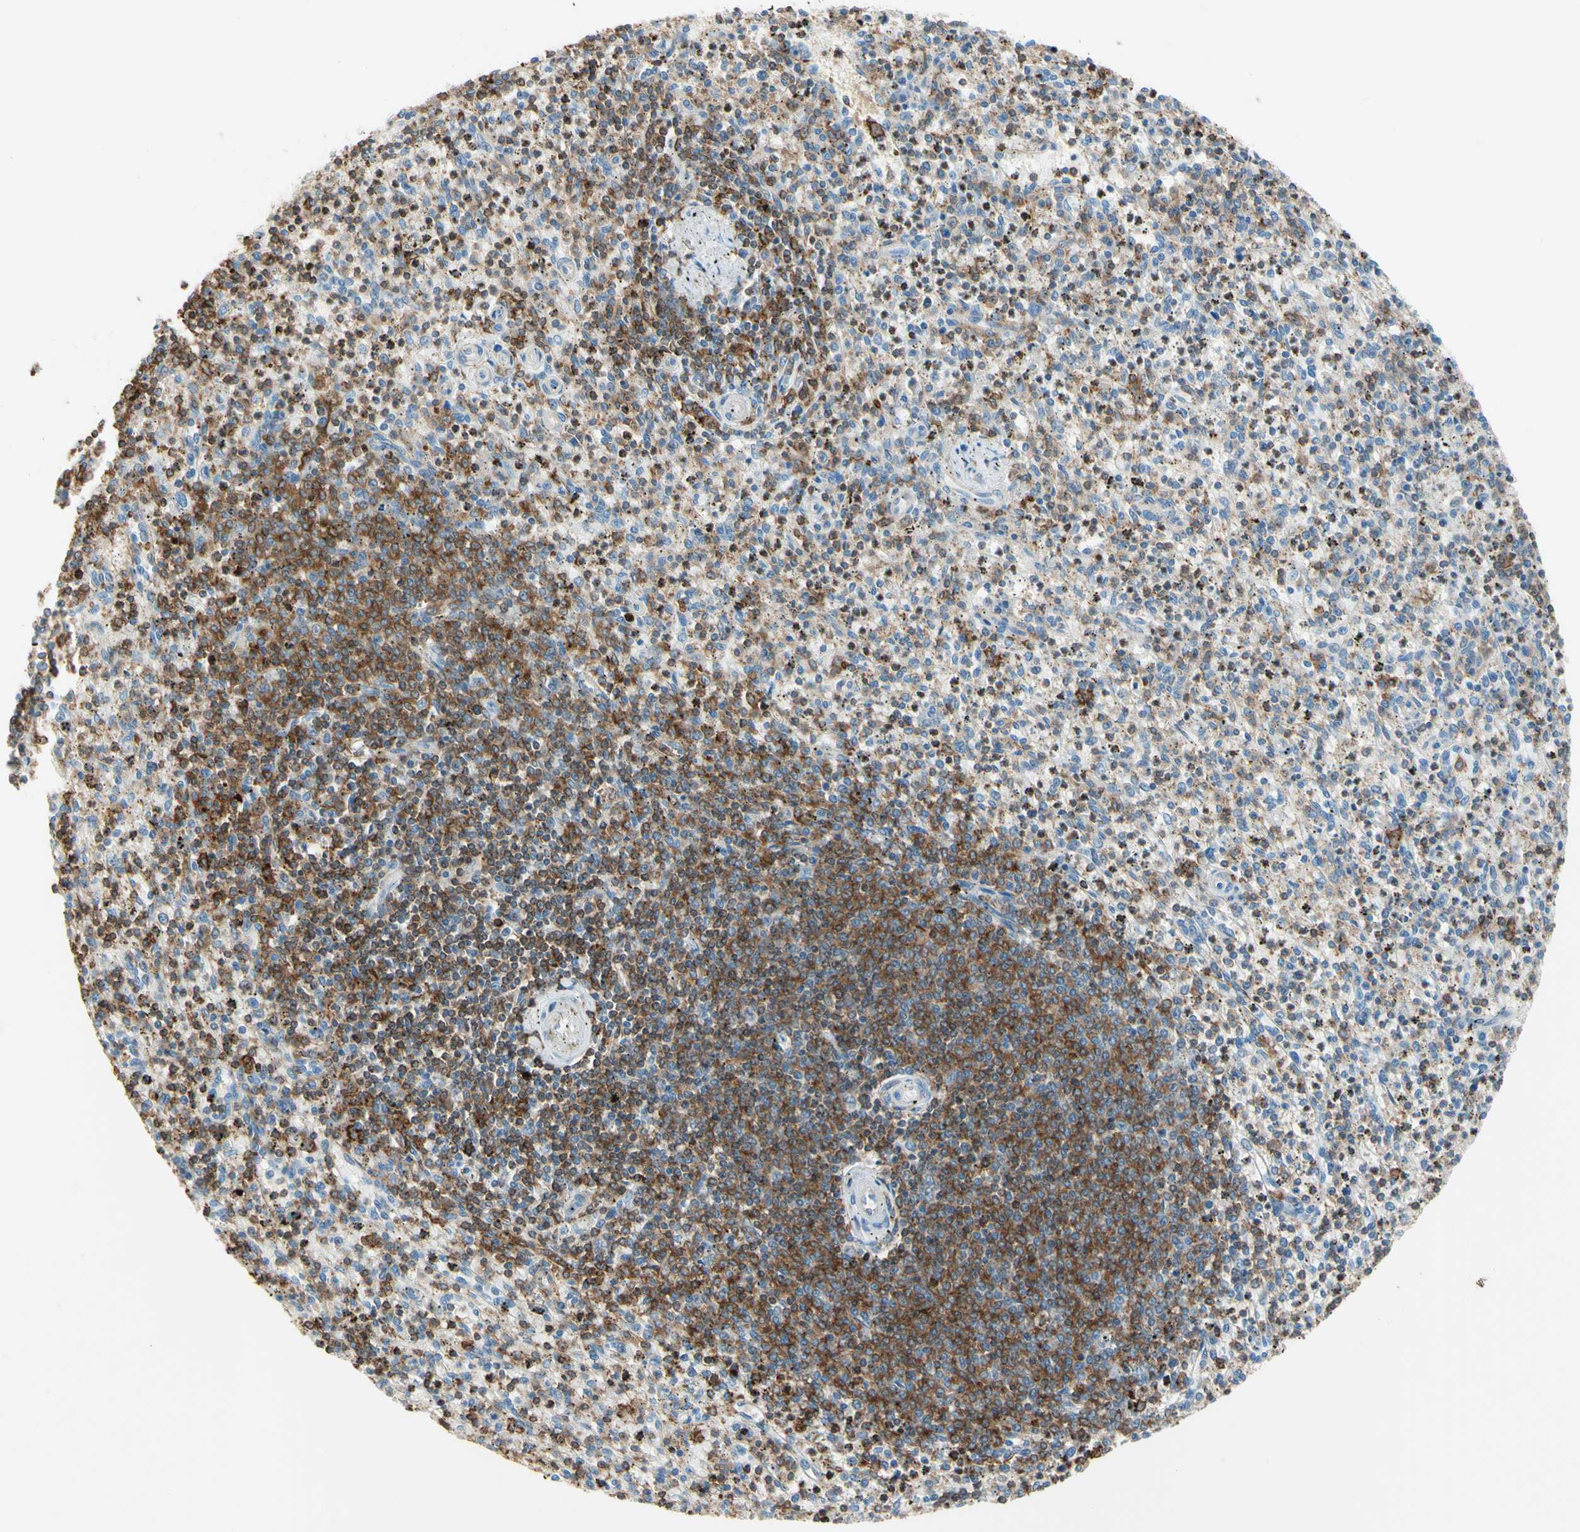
{"staining": {"intensity": "moderate", "quantity": "25%-75%", "location": "cytoplasmic/membranous"}, "tissue": "spleen", "cell_type": "Cells in red pulp", "image_type": "normal", "snomed": [{"axis": "morphology", "description": "Normal tissue, NOS"}, {"axis": "topography", "description": "Spleen"}], "caption": "Immunohistochemical staining of benign human spleen shows 25%-75% levels of moderate cytoplasmic/membranous protein expression in approximately 25%-75% of cells in red pulp.", "gene": "SEMA4C", "patient": {"sex": "male", "age": 72}}